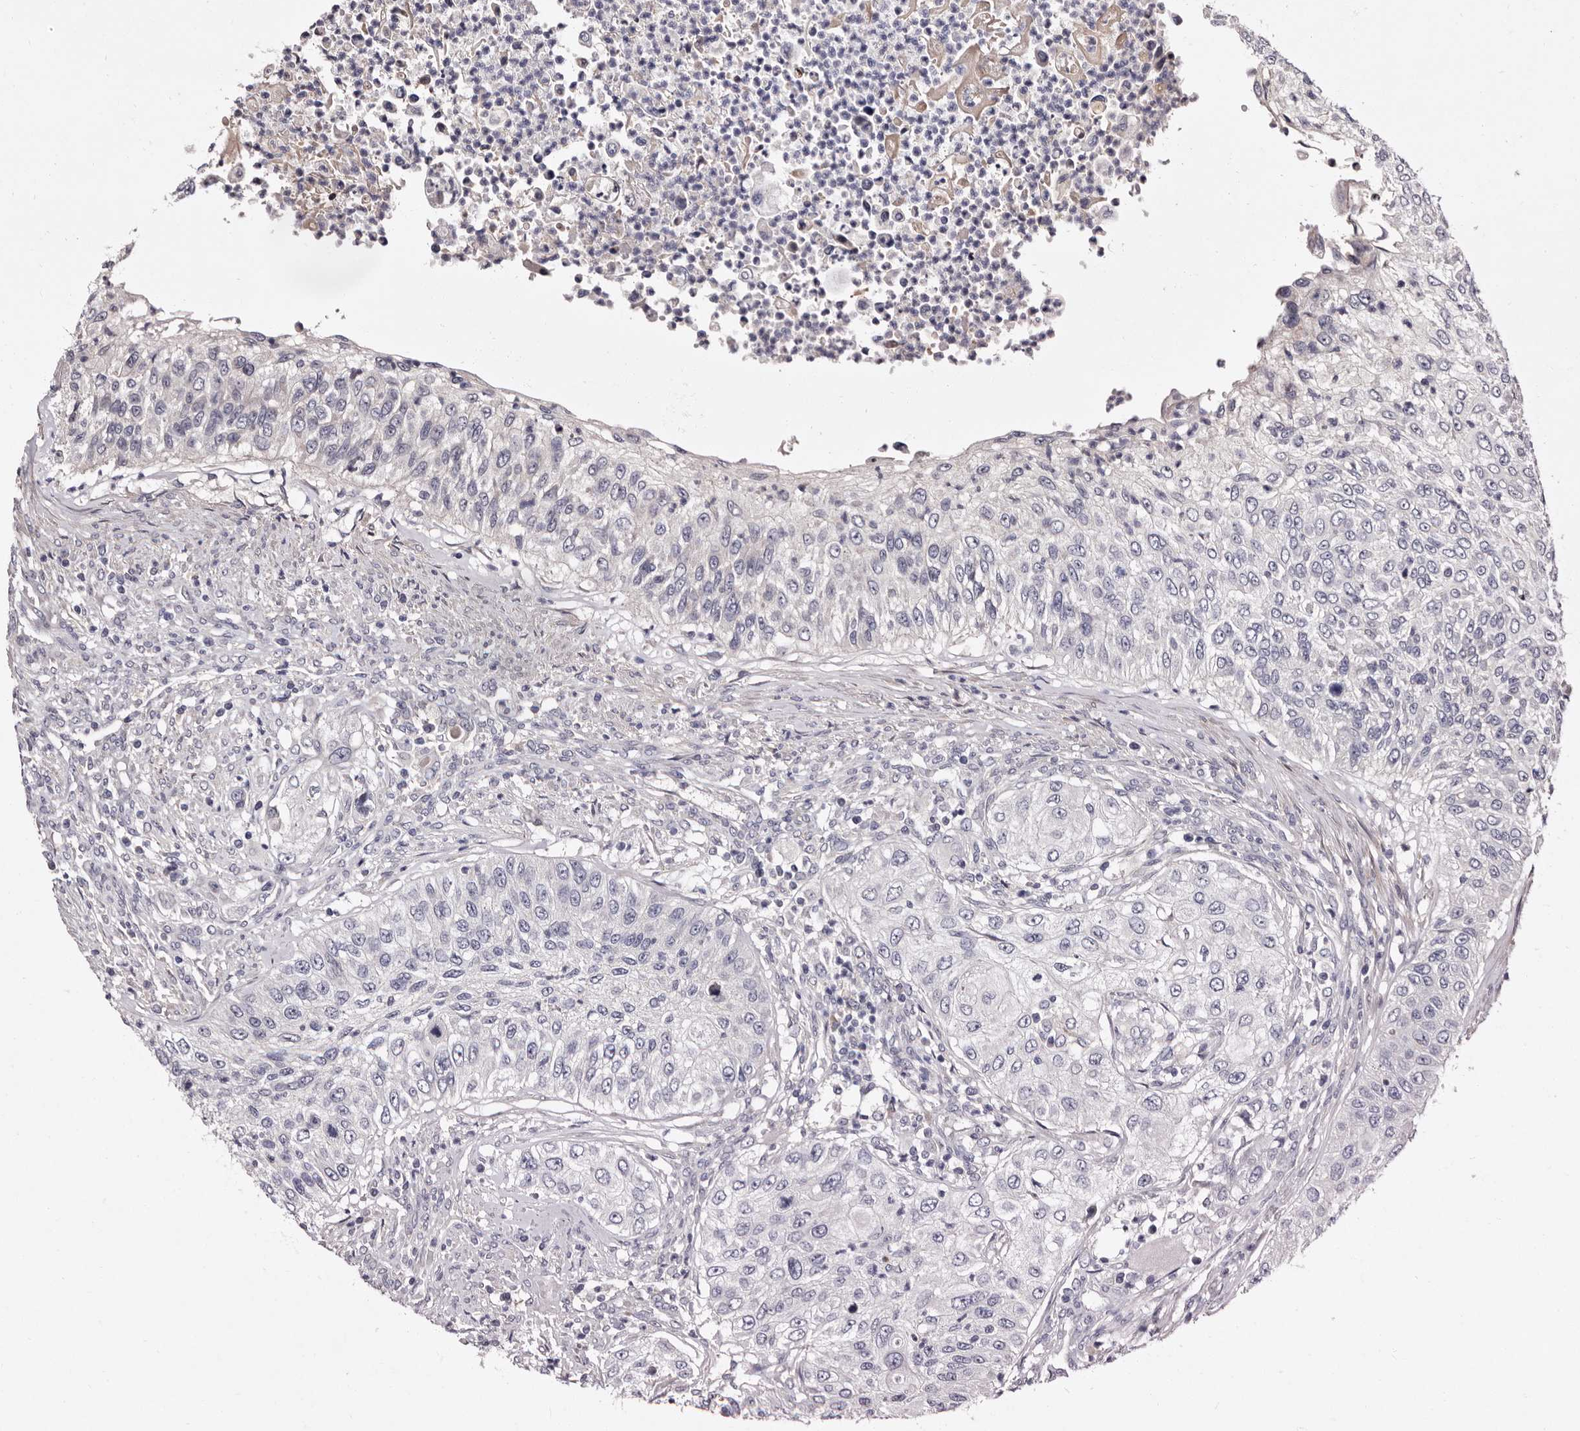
{"staining": {"intensity": "negative", "quantity": "none", "location": "none"}, "tissue": "urothelial cancer", "cell_type": "Tumor cells", "image_type": "cancer", "snomed": [{"axis": "morphology", "description": "Urothelial carcinoma, High grade"}, {"axis": "topography", "description": "Urinary bladder"}], "caption": "Urothelial cancer was stained to show a protein in brown. There is no significant positivity in tumor cells.", "gene": "LANCL2", "patient": {"sex": "female", "age": 60}}